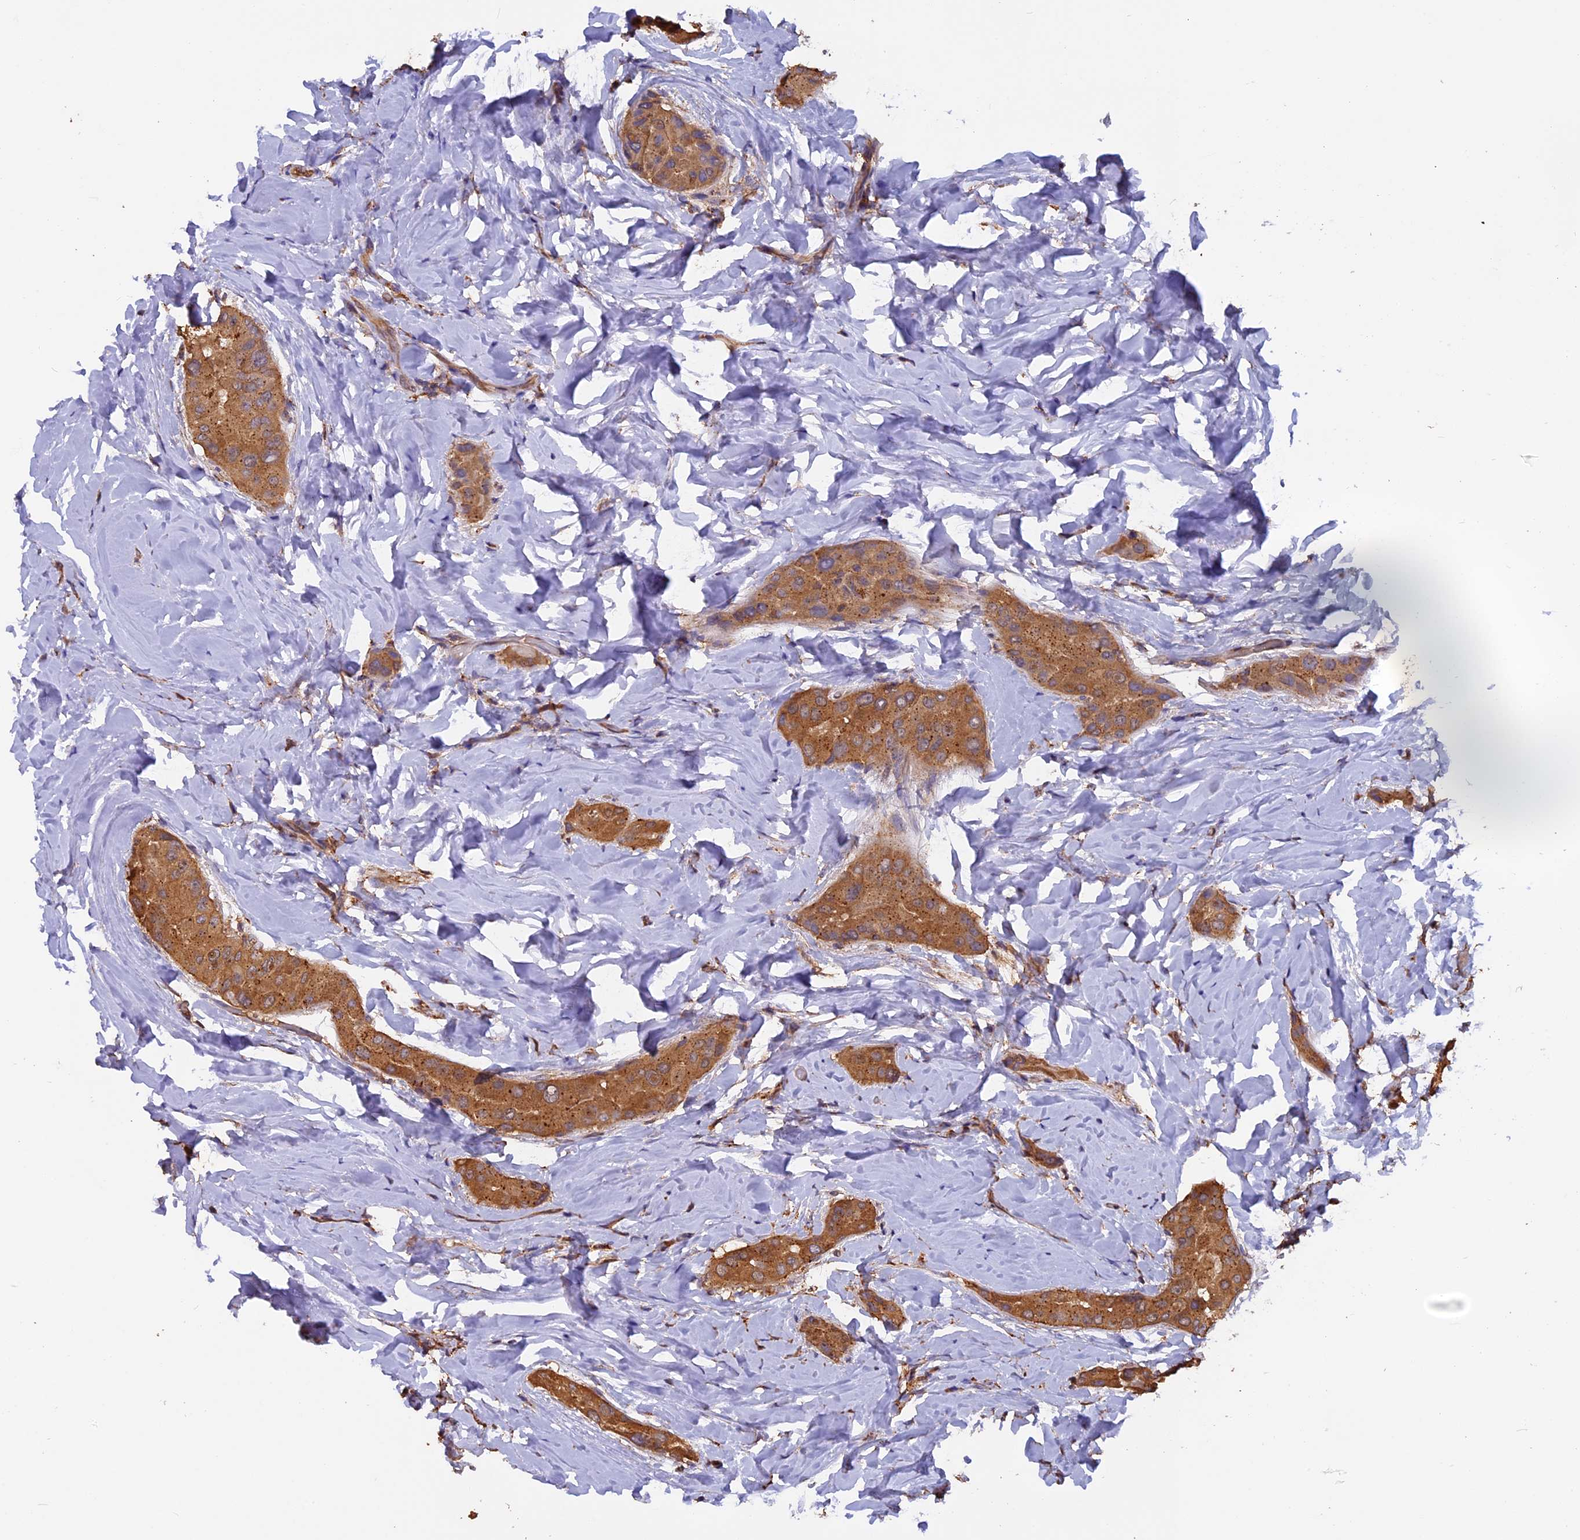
{"staining": {"intensity": "moderate", "quantity": ">75%", "location": "cytoplasmic/membranous"}, "tissue": "thyroid cancer", "cell_type": "Tumor cells", "image_type": "cancer", "snomed": [{"axis": "morphology", "description": "Papillary adenocarcinoma, NOS"}, {"axis": "topography", "description": "Thyroid gland"}], "caption": "Brown immunohistochemical staining in human thyroid cancer exhibits moderate cytoplasmic/membranous staining in approximately >75% of tumor cells.", "gene": "CHMP2A", "patient": {"sex": "male", "age": 33}}